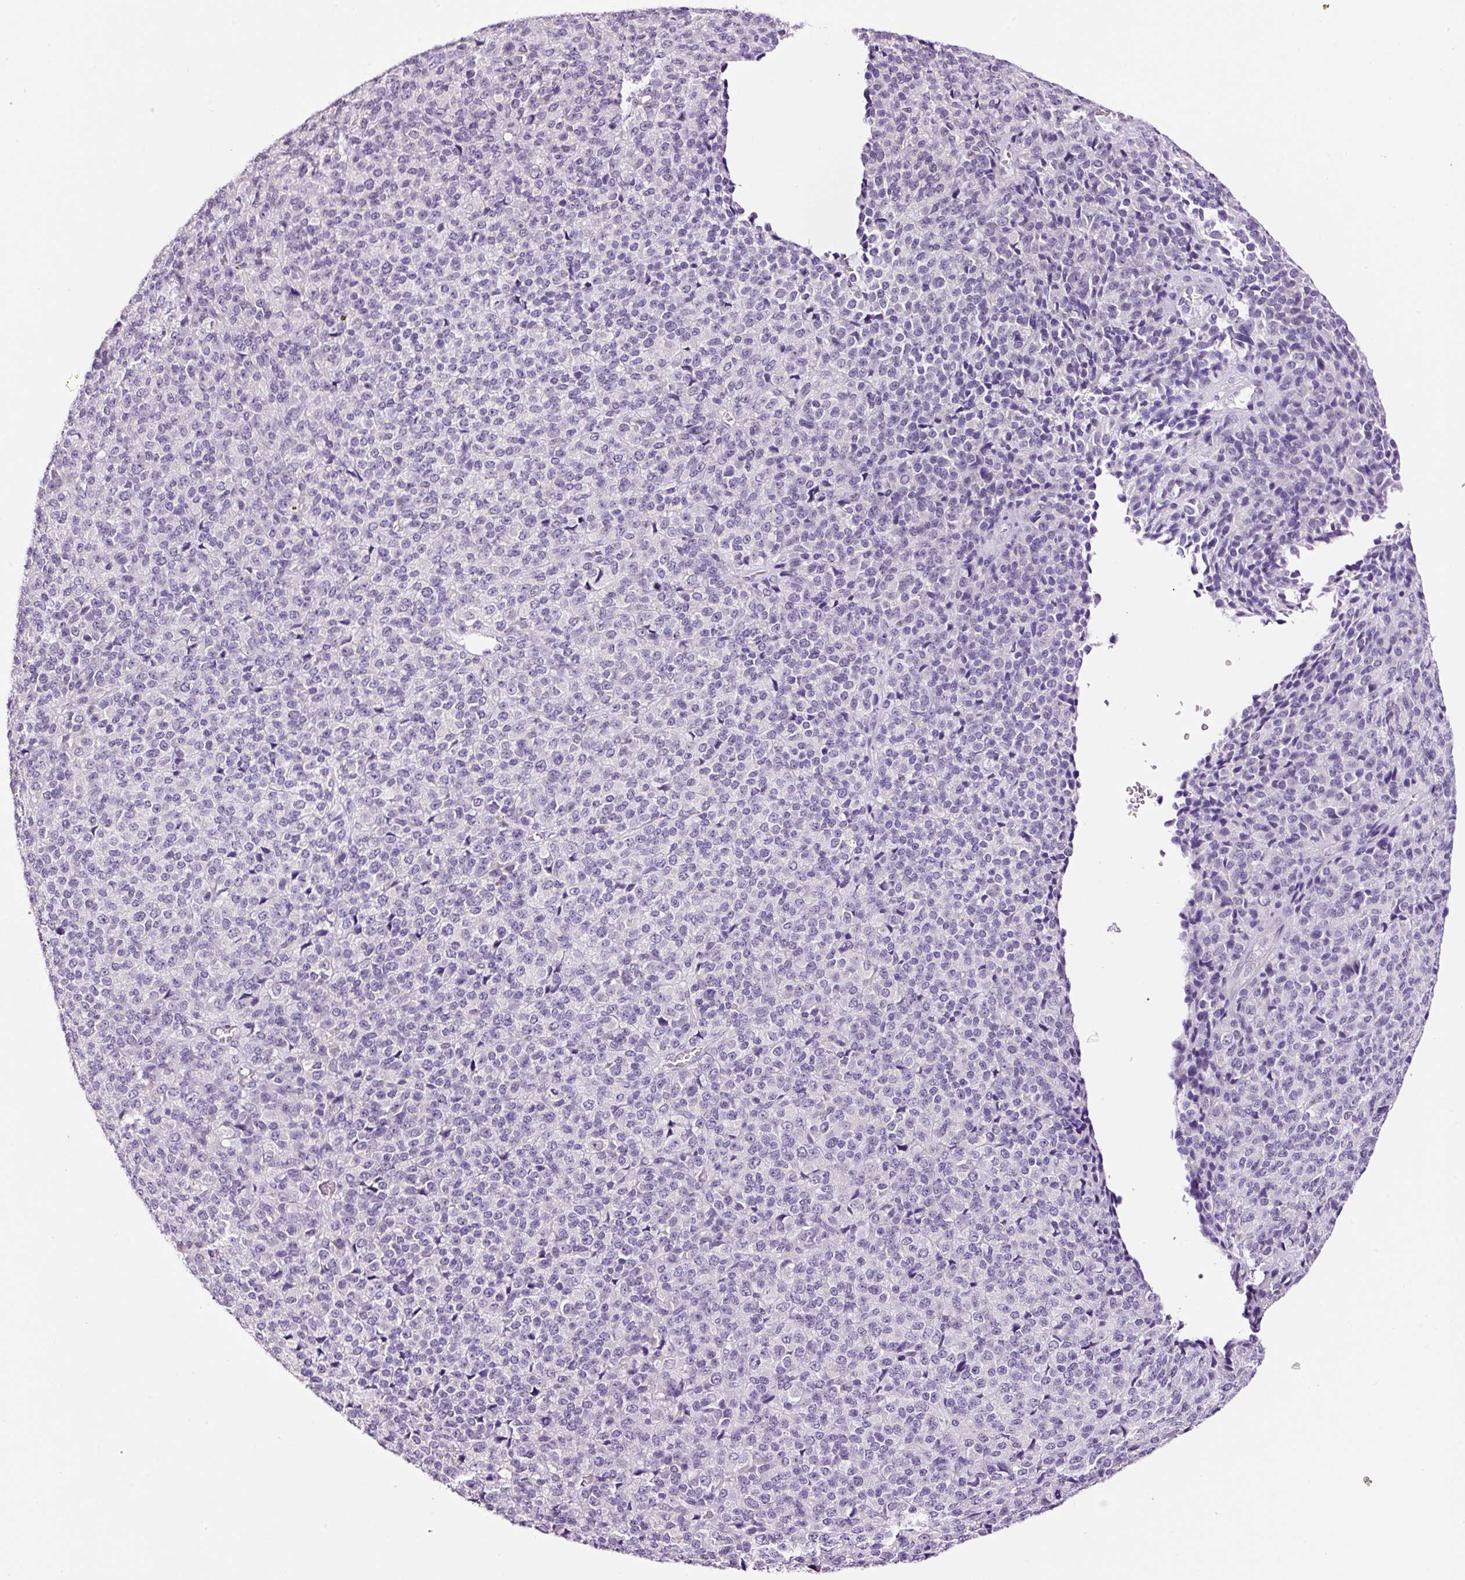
{"staining": {"intensity": "negative", "quantity": "none", "location": "none"}, "tissue": "melanoma", "cell_type": "Tumor cells", "image_type": "cancer", "snomed": [{"axis": "morphology", "description": "Malignant melanoma, Metastatic site"}, {"axis": "topography", "description": "Brain"}], "caption": "IHC image of malignant melanoma (metastatic site) stained for a protein (brown), which displays no positivity in tumor cells.", "gene": "RTF2", "patient": {"sex": "female", "age": 56}}